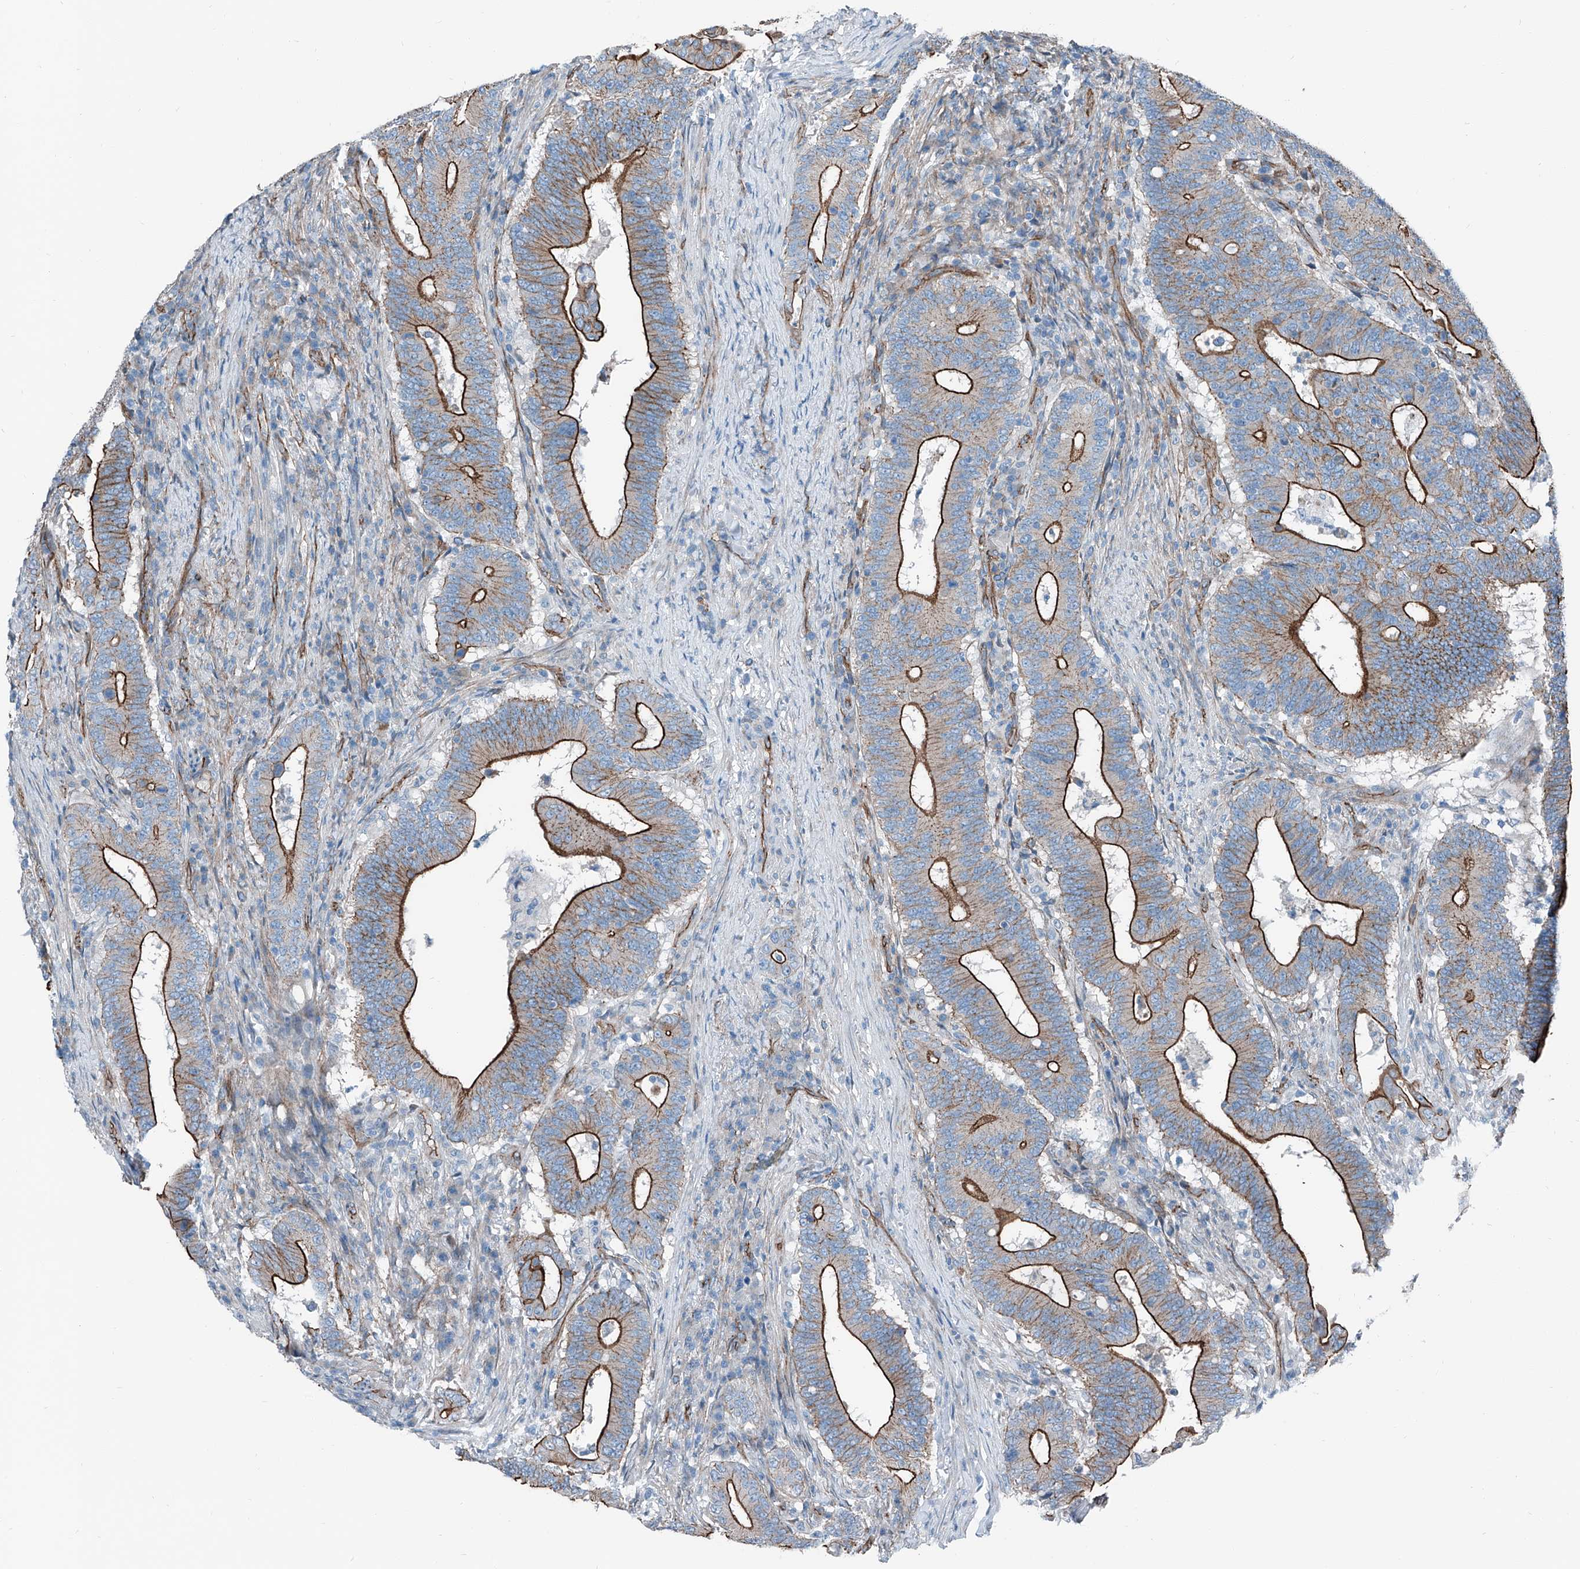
{"staining": {"intensity": "strong", "quantity": "25%-75%", "location": "cytoplasmic/membranous"}, "tissue": "colorectal cancer", "cell_type": "Tumor cells", "image_type": "cancer", "snomed": [{"axis": "morphology", "description": "Adenocarcinoma, NOS"}, {"axis": "topography", "description": "Colon"}], "caption": "This is an image of immunohistochemistry (IHC) staining of adenocarcinoma (colorectal), which shows strong staining in the cytoplasmic/membranous of tumor cells.", "gene": "THEMIS2", "patient": {"sex": "female", "age": 66}}